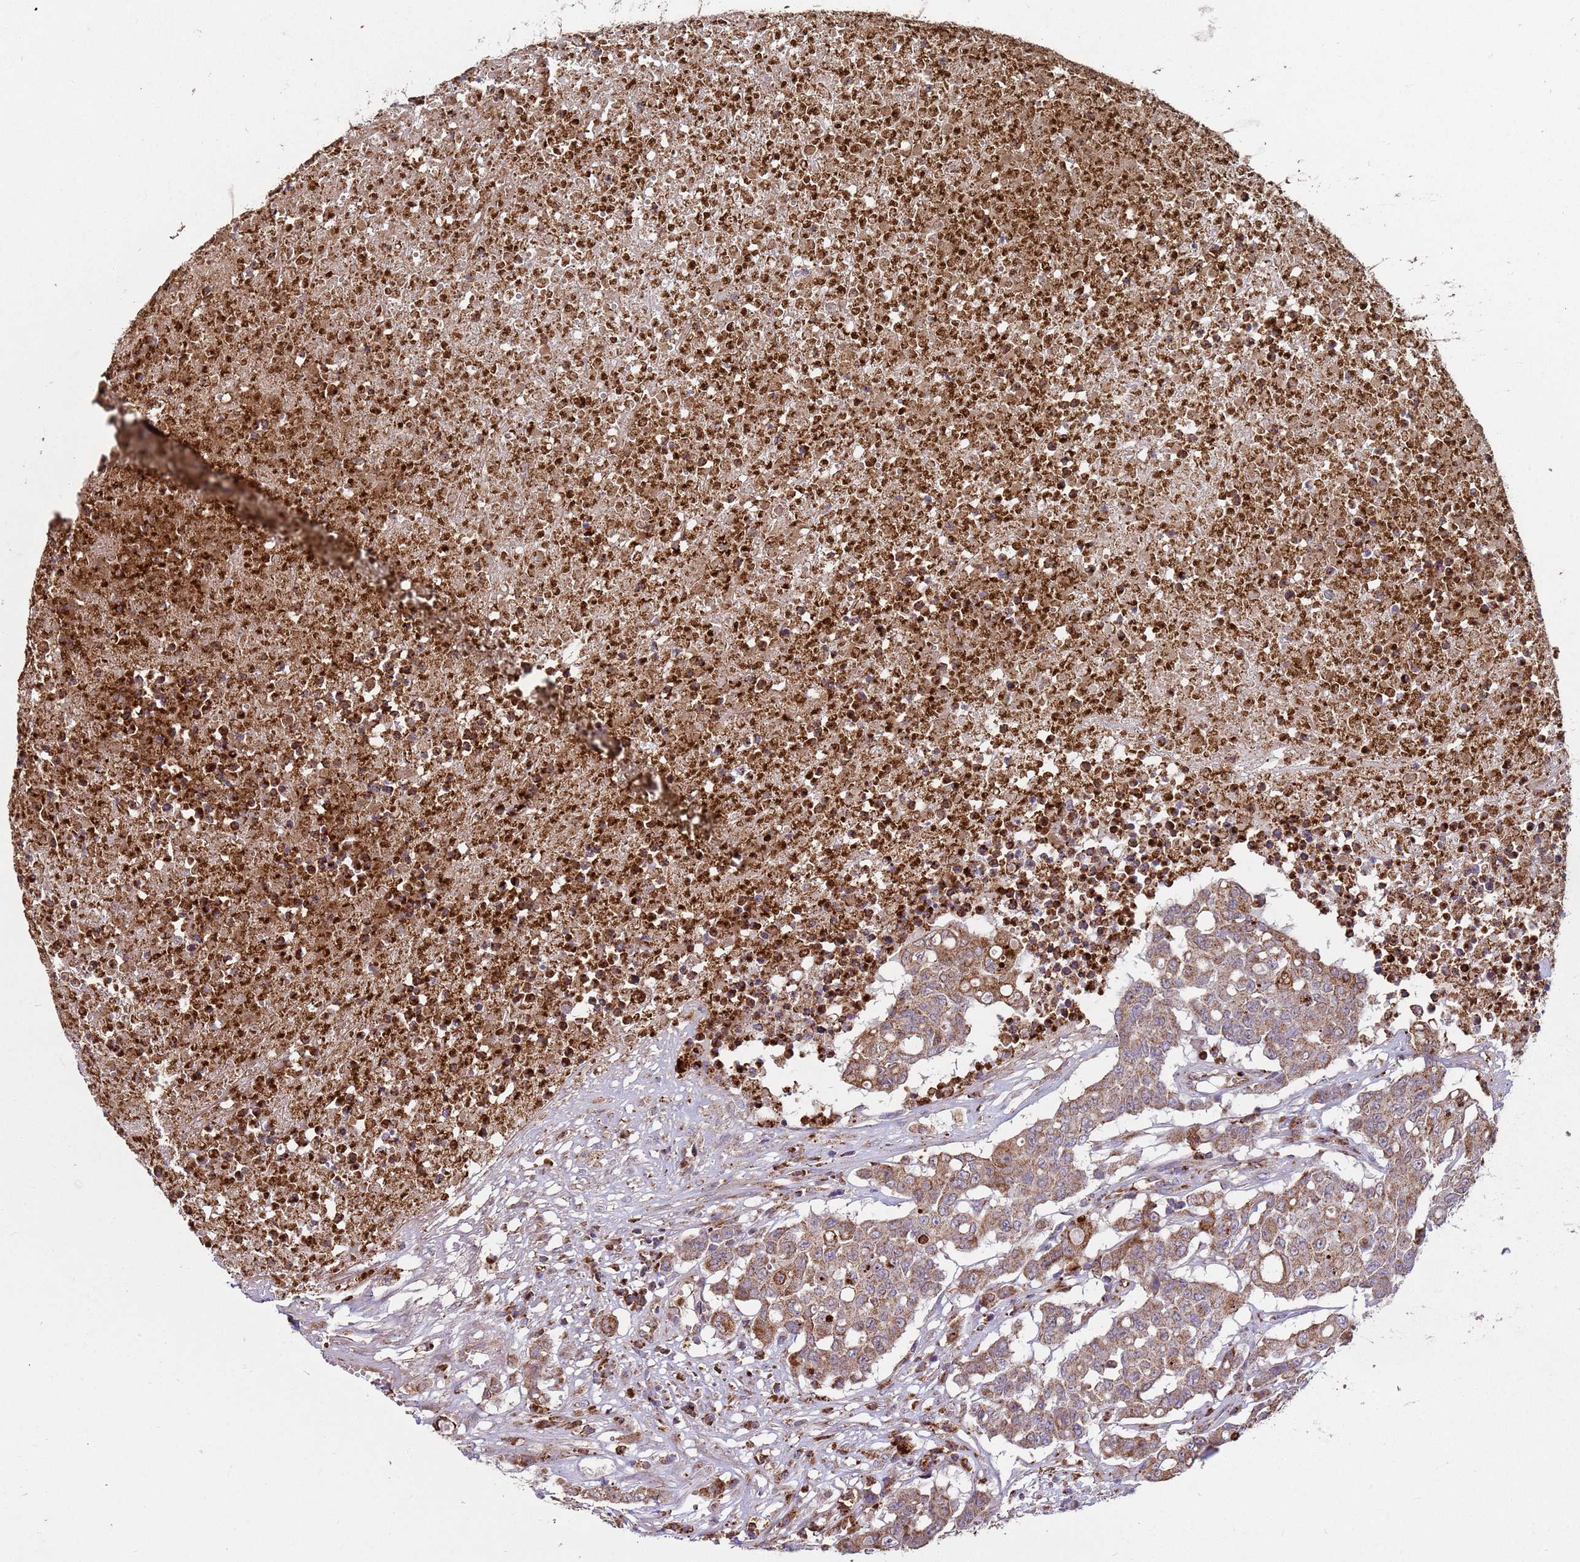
{"staining": {"intensity": "moderate", "quantity": ">75%", "location": "cytoplasmic/membranous"}, "tissue": "colorectal cancer", "cell_type": "Tumor cells", "image_type": "cancer", "snomed": [{"axis": "morphology", "description": "Adenocarcinoma, NOS"}, {"axis": "topography", "description": "Colon"}], "caption": "DAB immunohistochemical staining of colorectal cancer (adenocarcinoma) exhibits moderate cytoplasmic/membranous protein positivity in about >75% of tumor cells.", "gene": "FBXO33", "patient": {"sex": "male", "age": 51}}